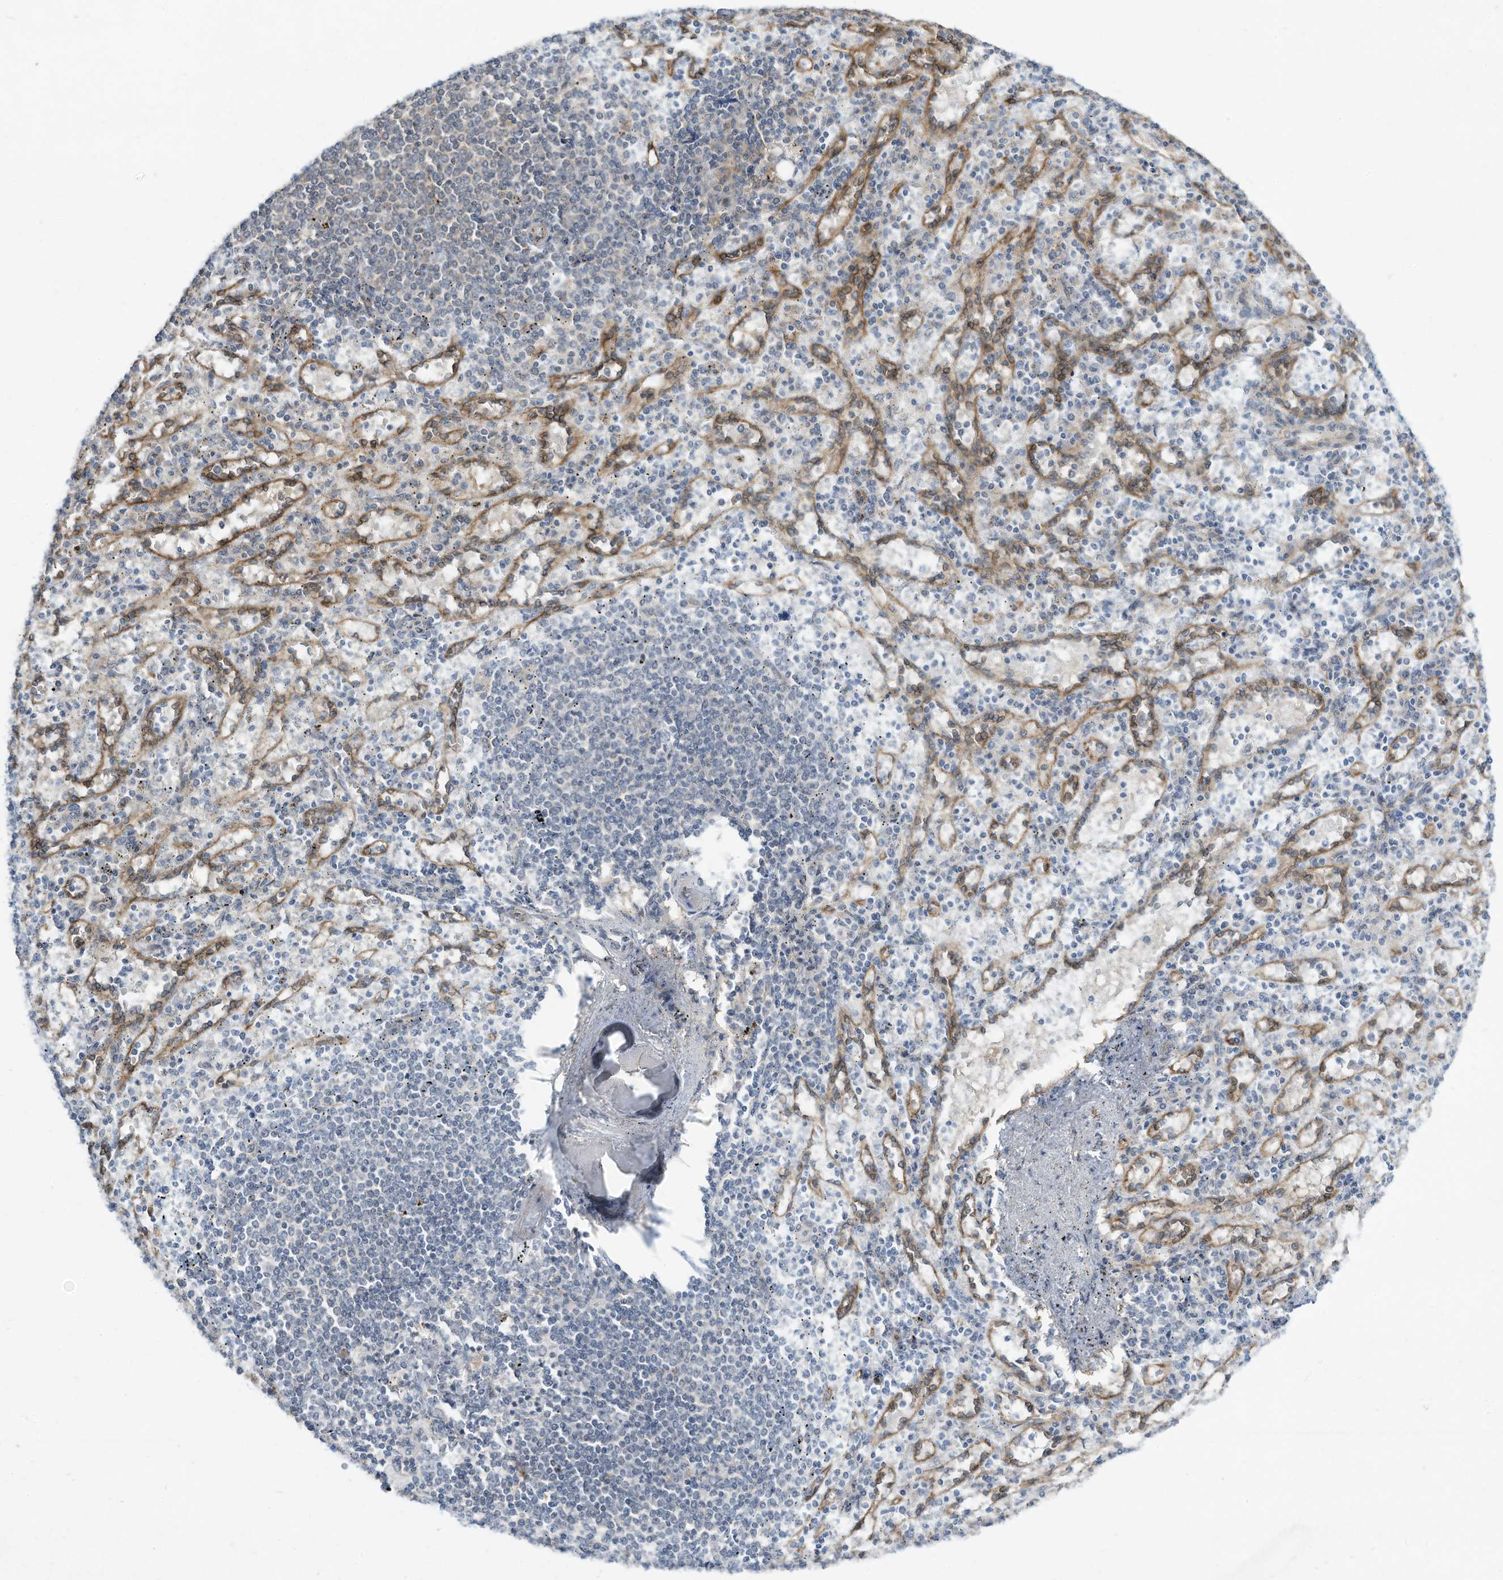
{"staining": {"intensity": "weak", "quantity": "<25%", "location": "cytoplasmic/membranous"}, "tissue": "spleen", "cell_type": "Cells in red pulp", "image_type": "normal", "snomed": [{"axis": "morphology", "description": "Normal tissue, NOS"}, {"axis": "topography", "description": "Spleen"}], "caption": "This is an immunohistochemistry (IHC) micrograph of benign human spleen. There is no expression in cells in red pulp.", "gene": "DZIP3", "patient": {"sex": "female", "age": 74}}